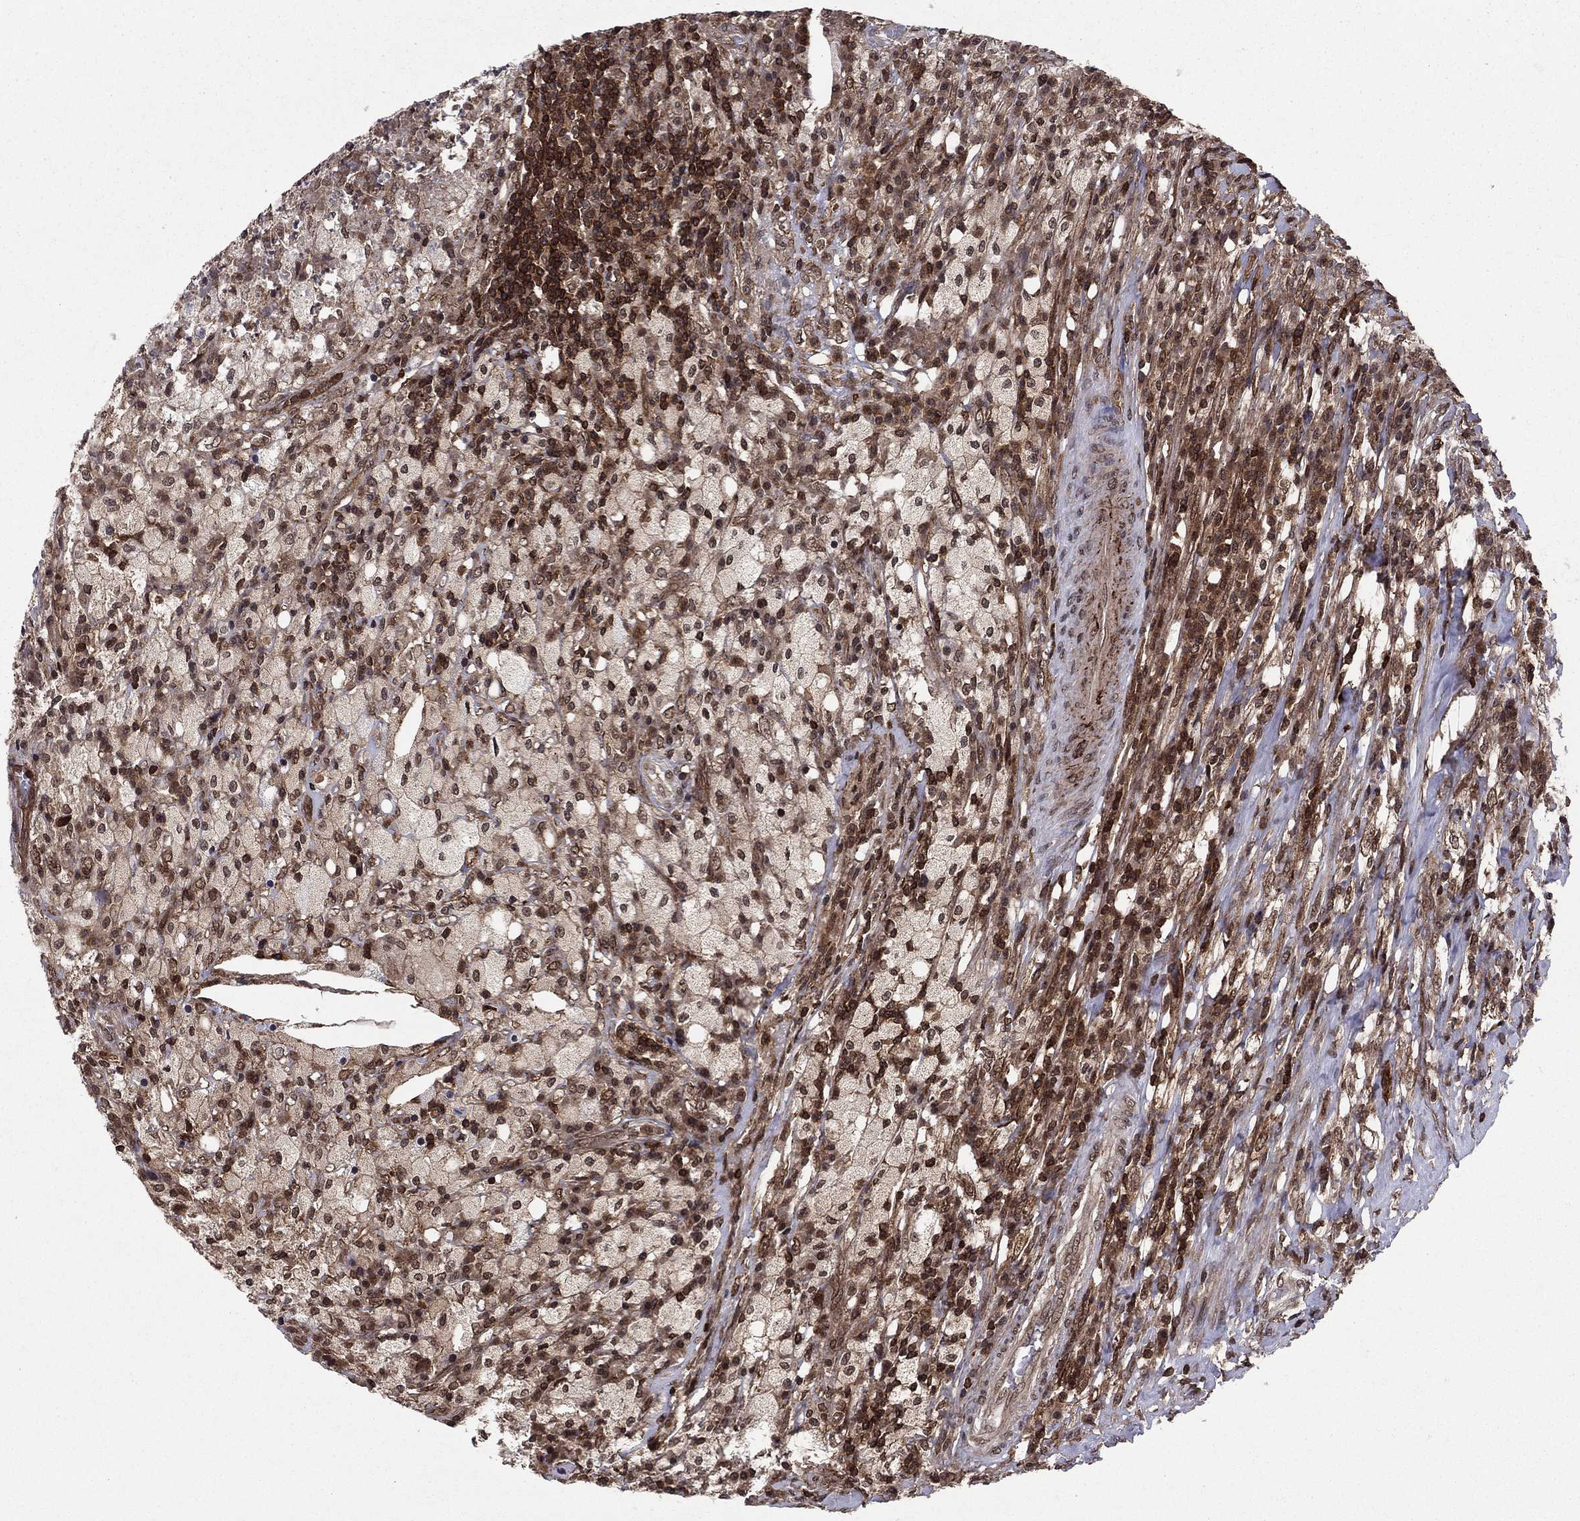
{"staining": {"intensity": "strong", "quantity": "<25%", "location": "nuclear"}, "tissue": "testis cancer", "cell_type": "Tumor cells", "image_type": "cancer", "snomed": [{"axis": "morphology", "description": "Necrosis, NOS"}, {"axis": "morphology", "description": "Carcinoma, Embryonal, NOS"}, {"axis": "topography", "description": "Testis"}], "caption": "IHC of testis embryonal carcinoma exhibits medium levels of strong nuclear staining in about <25% of tumor cells. (brown staining indicates protein expression, while blue staining denotes nuclei).", "gene": "SSX2IP", "patient": {"sex": "male", "age": 19}}